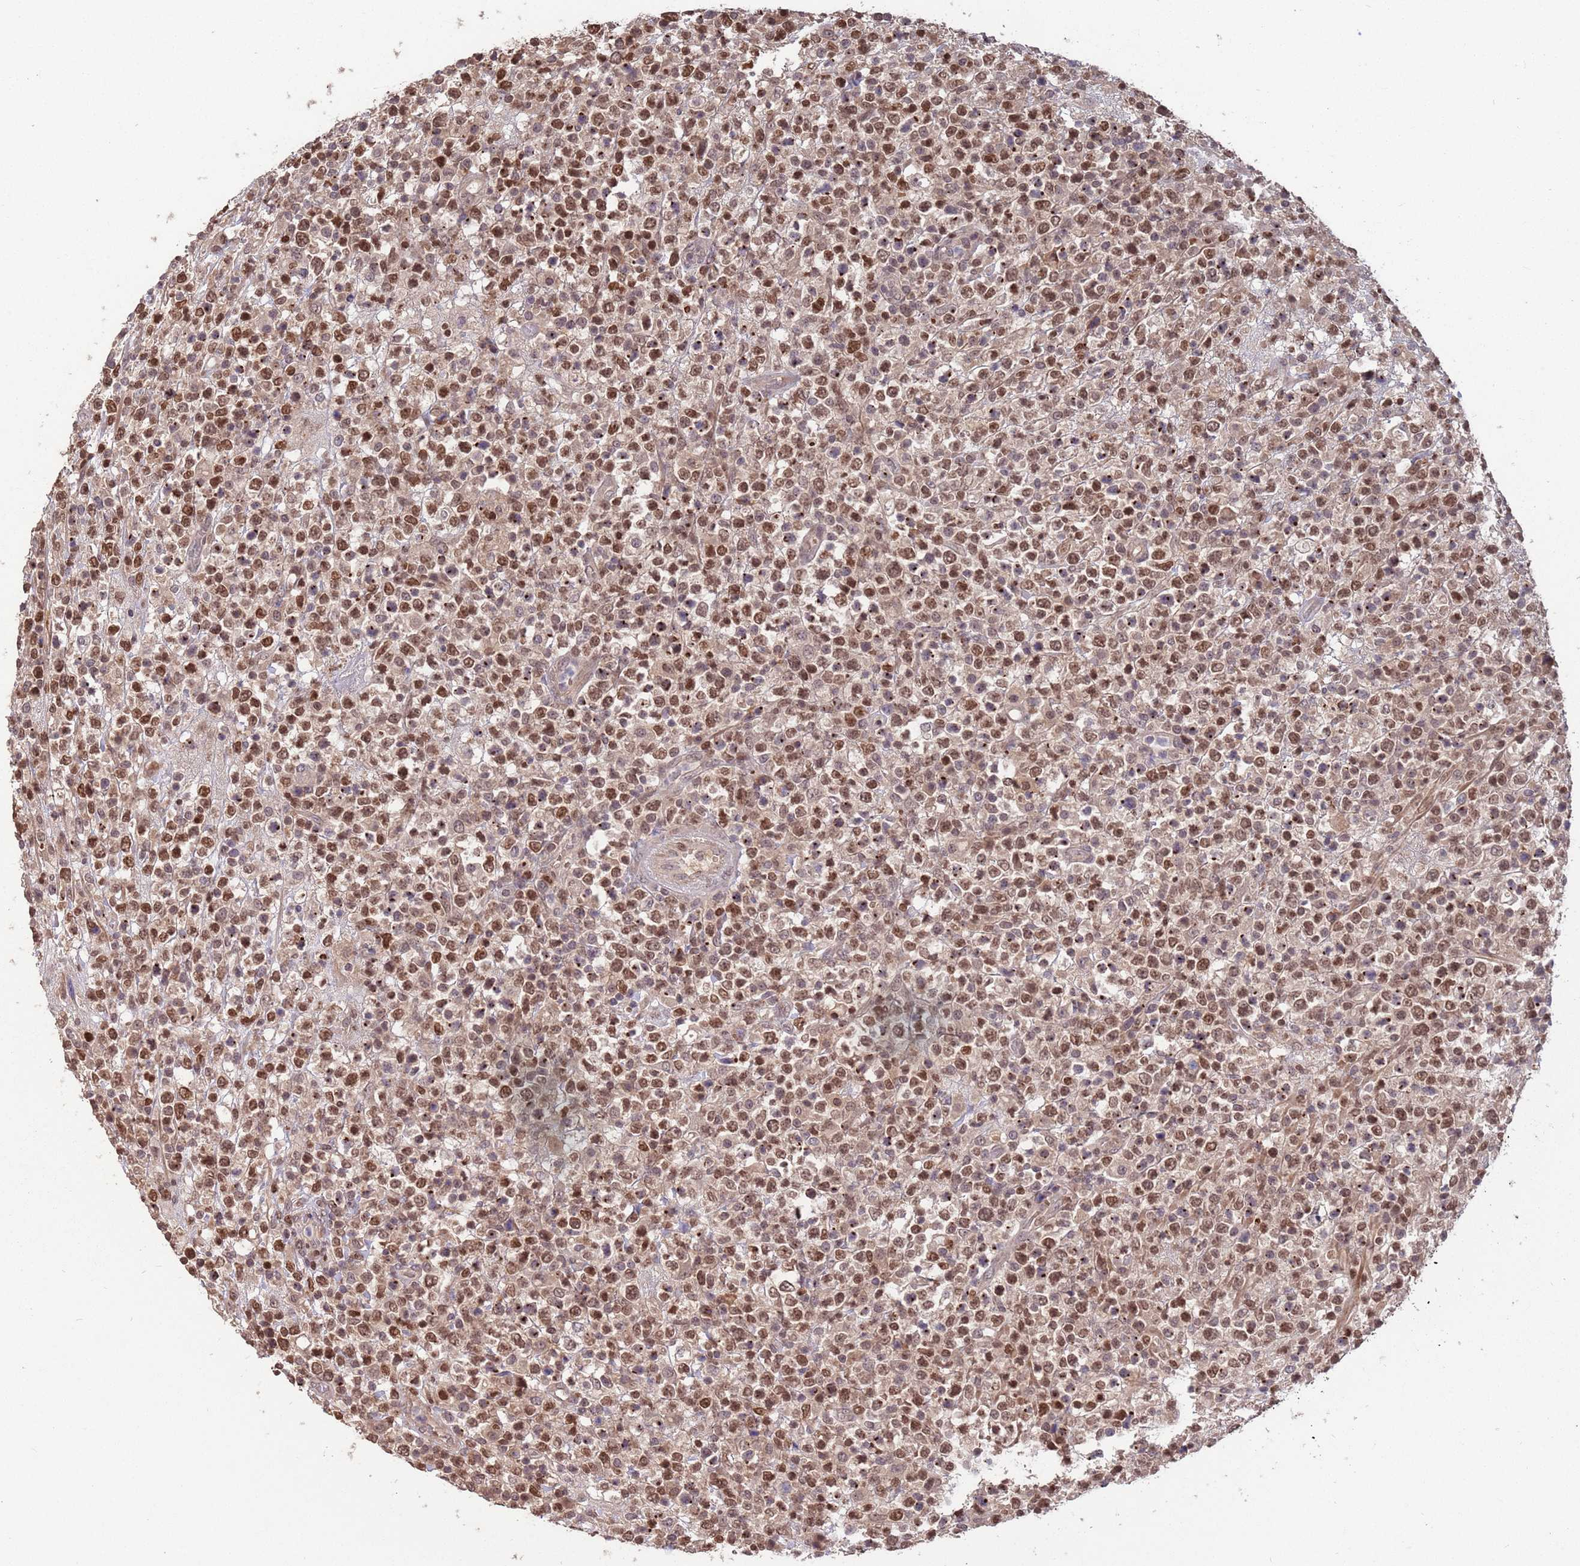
{"staining": {"intensity": "moderate", "quantity": ">75%", "location": "nuclear"}, "tissue": "lymphoma", "cell_type": "Tumor cells", "image_type": "cancer", "snomed": [{"axis": "morphology", "description": "Malignant lymphoma, non-Hodgkin's type, High grade"}, {"axis": "topography", "description": "Colon"}], "caption": "Immunohistochemical staining of human lymphoma shows medium levels of moderate nuclear expression in about >75% of tumor cells. (DAB IHC, brown staining for protein, blue staining for nuclei).", "gene": "SALL1", "patient": {"sex": "female", "age": 53}}